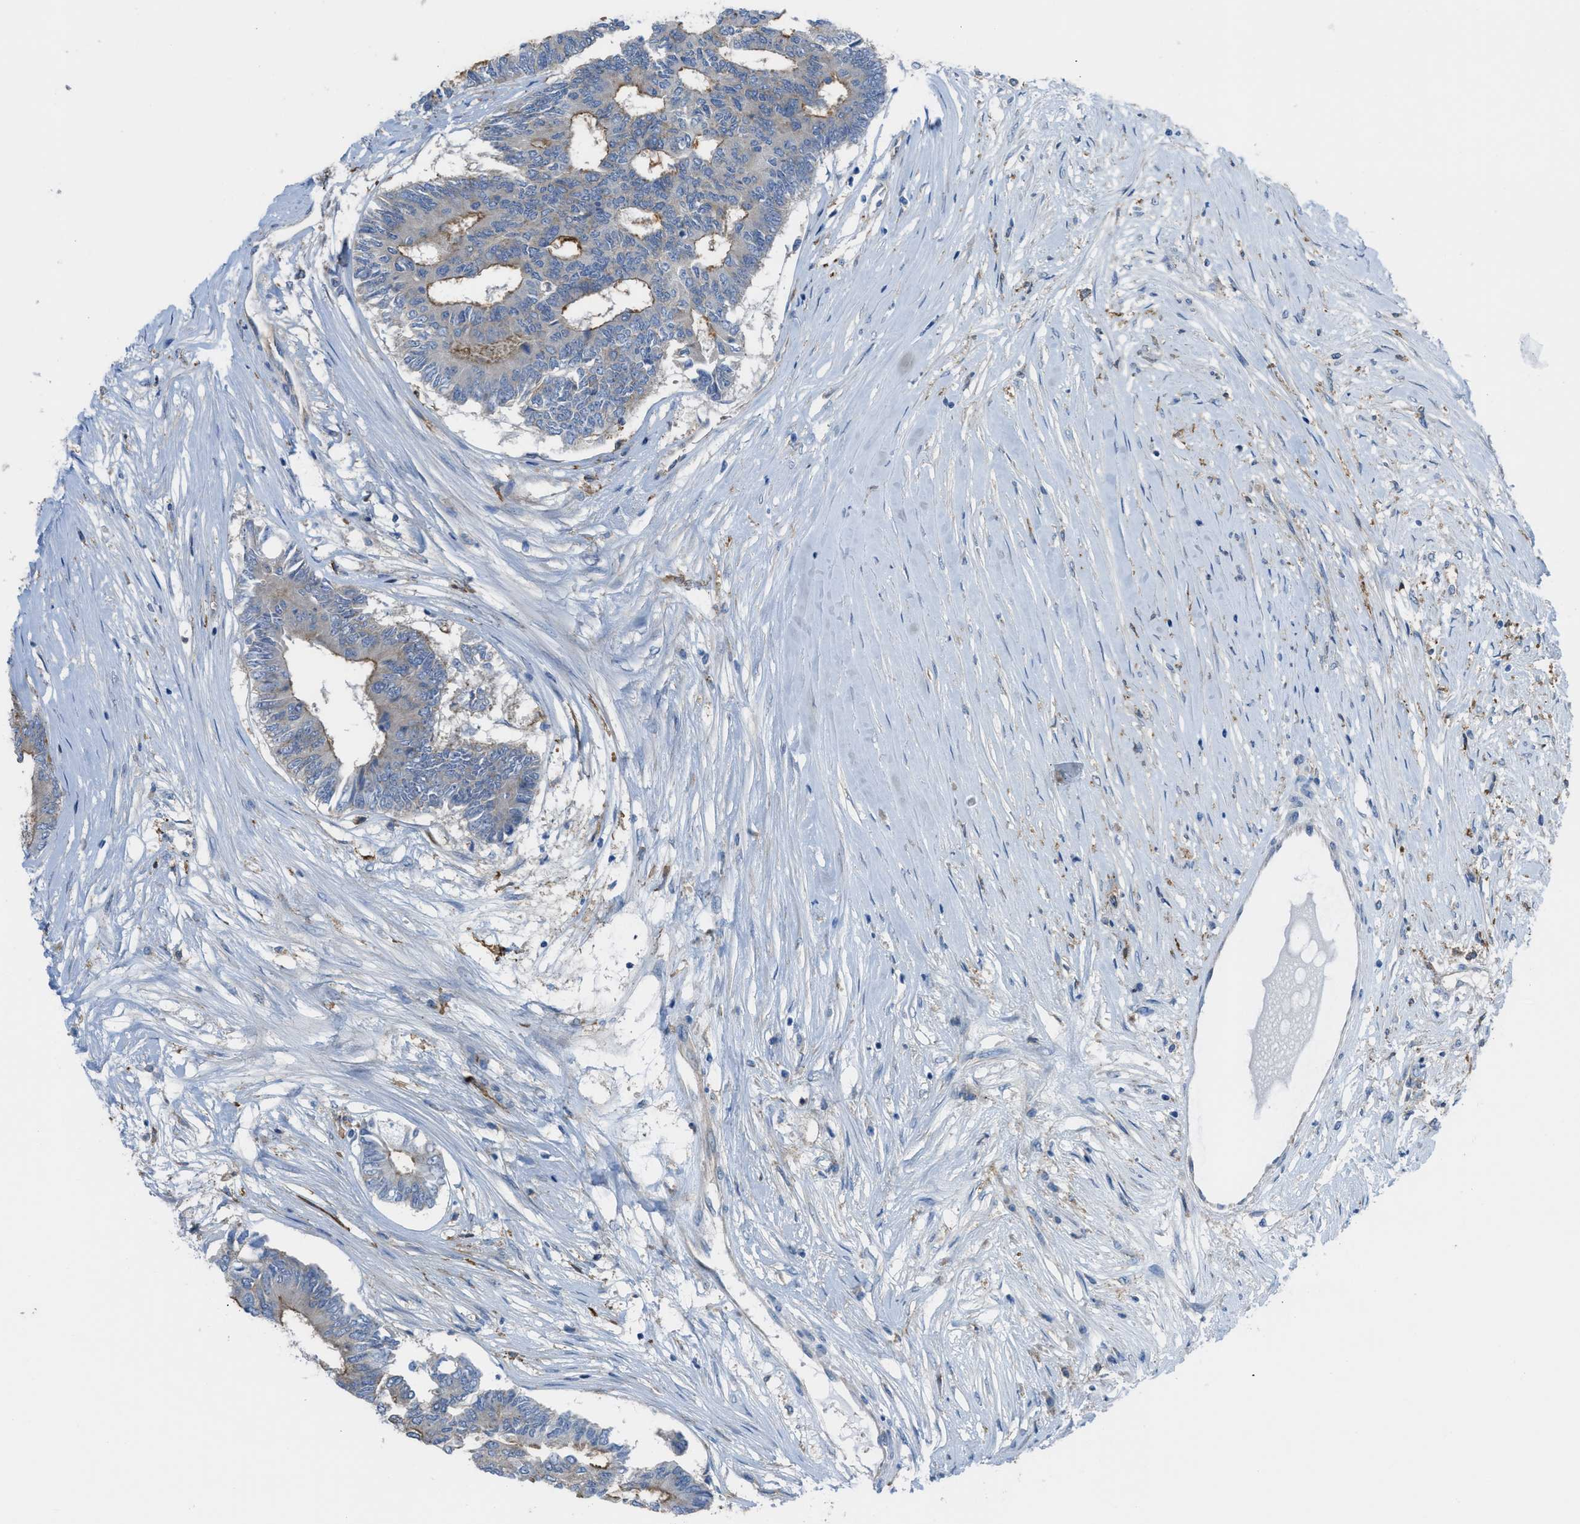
{"staining": {"intensity": "moderate", "quantity": "25%-75%", "location": "cytoplasmic/membranous"}, "tissue": "colorectal cancer", "cell_type": "Tumor cells", "image_type": "cancer", "snomed": [{"axis": "morphology", "description": "Adenocarcinoma, NOS"}, {"axis": "topography", "description": "Rectum"}], "caption": "There is medium levels of moderate cytoplasmic/membranous staining in tumor cells of colorectal adenocarcinoma, as demonstrated by immunohistochemical staining (brown color).", "gene": "EGFR", "patient": {"sex": "male", "age": 63}}